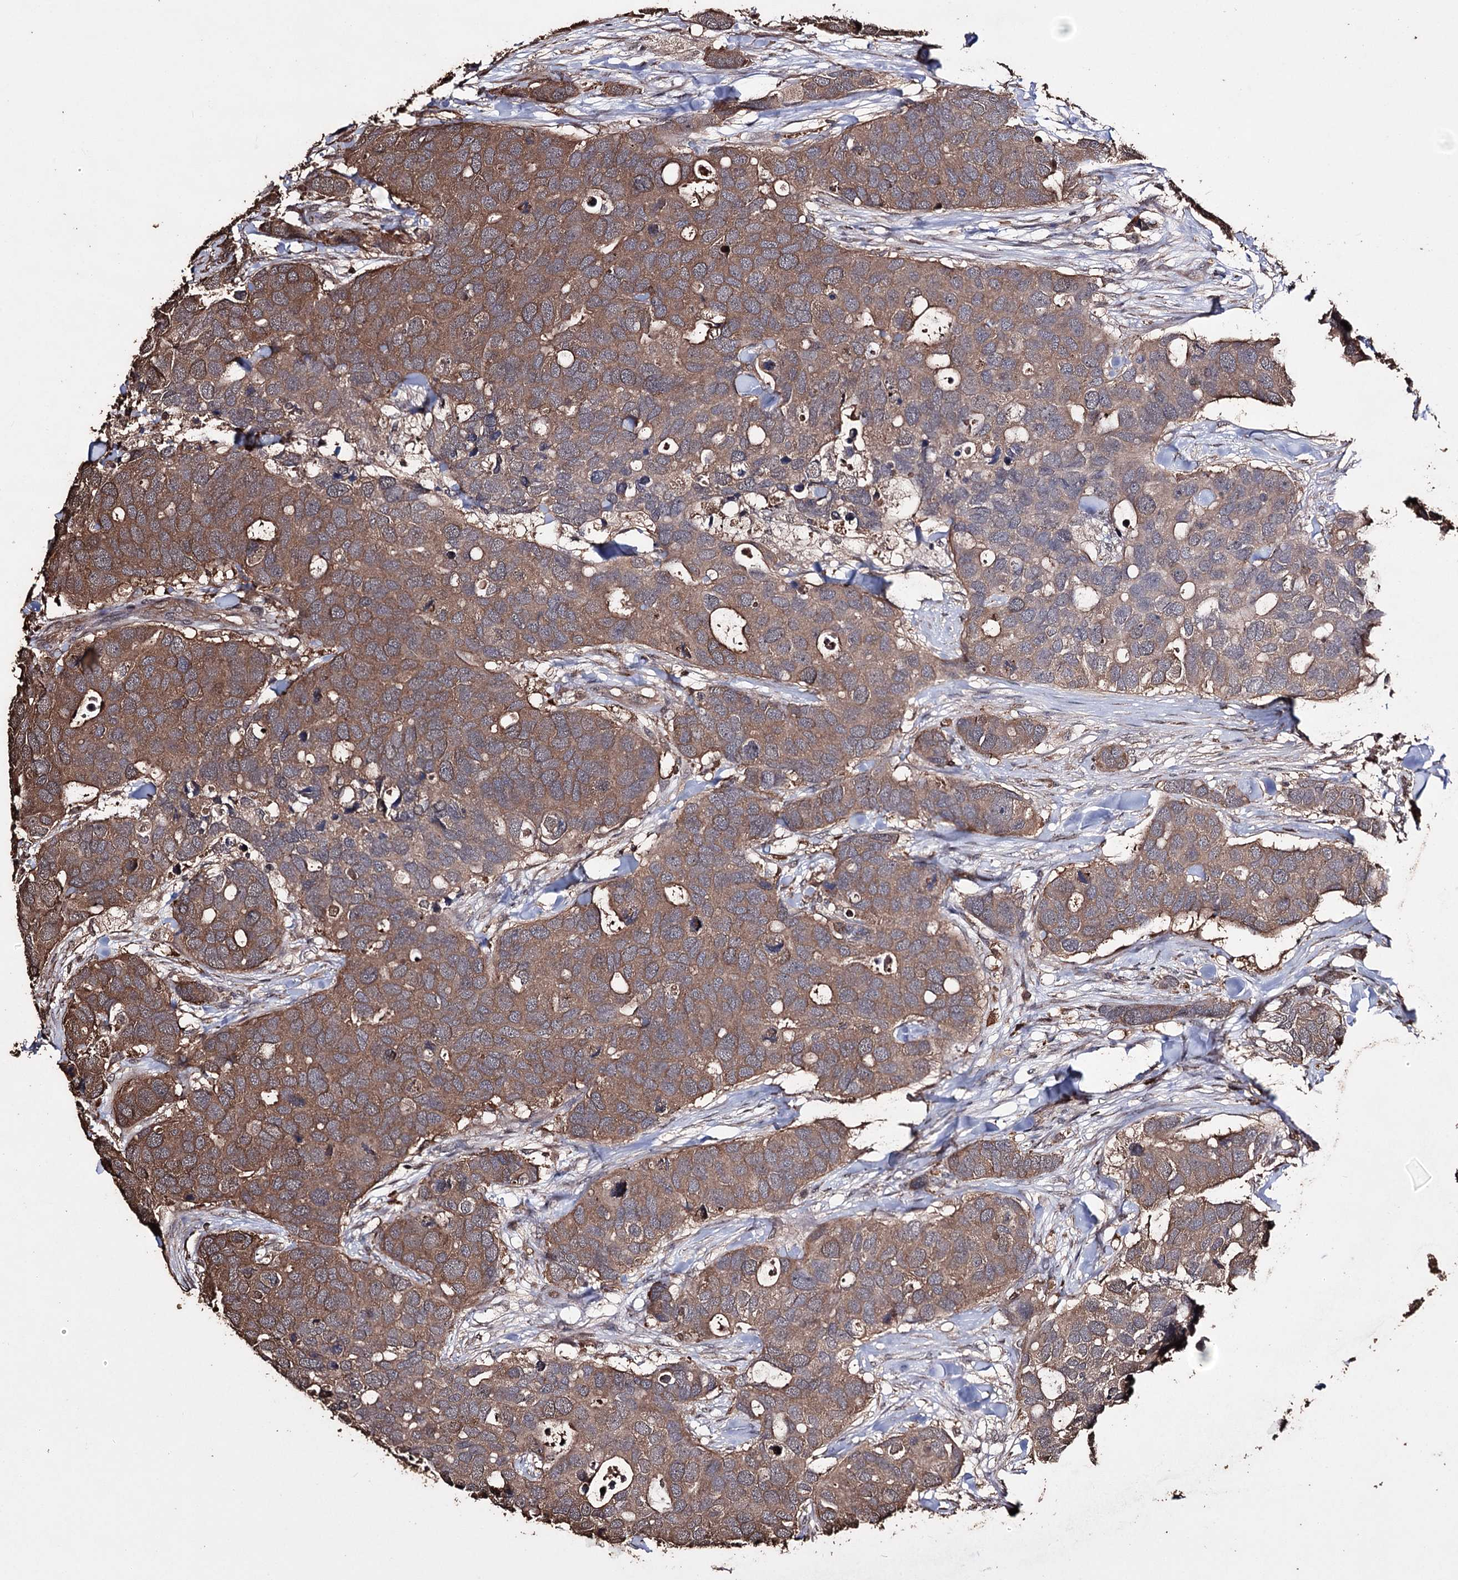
{"staining": {"intensity": "moderate", "quantity": ">75%", "location": "cytoplasmic/membranous"}, "tissue": "breast cancer", "cell_type": "Tumor cells", "image_type": "cancer", "snomed": [{"axis": "morphology", "description": "Duct carcinoma"}, {"axis": "topography", "description": "Breast"}], "caption": "Brown immunohistochemical staining in breast cancer (infiltrating ductal carcinoma) displays moderate cytoplasmic/membranous staining in about >75% of tumor cells.", "gene": "ZNF662", "patient": {"sex": "female", "age": 83}}